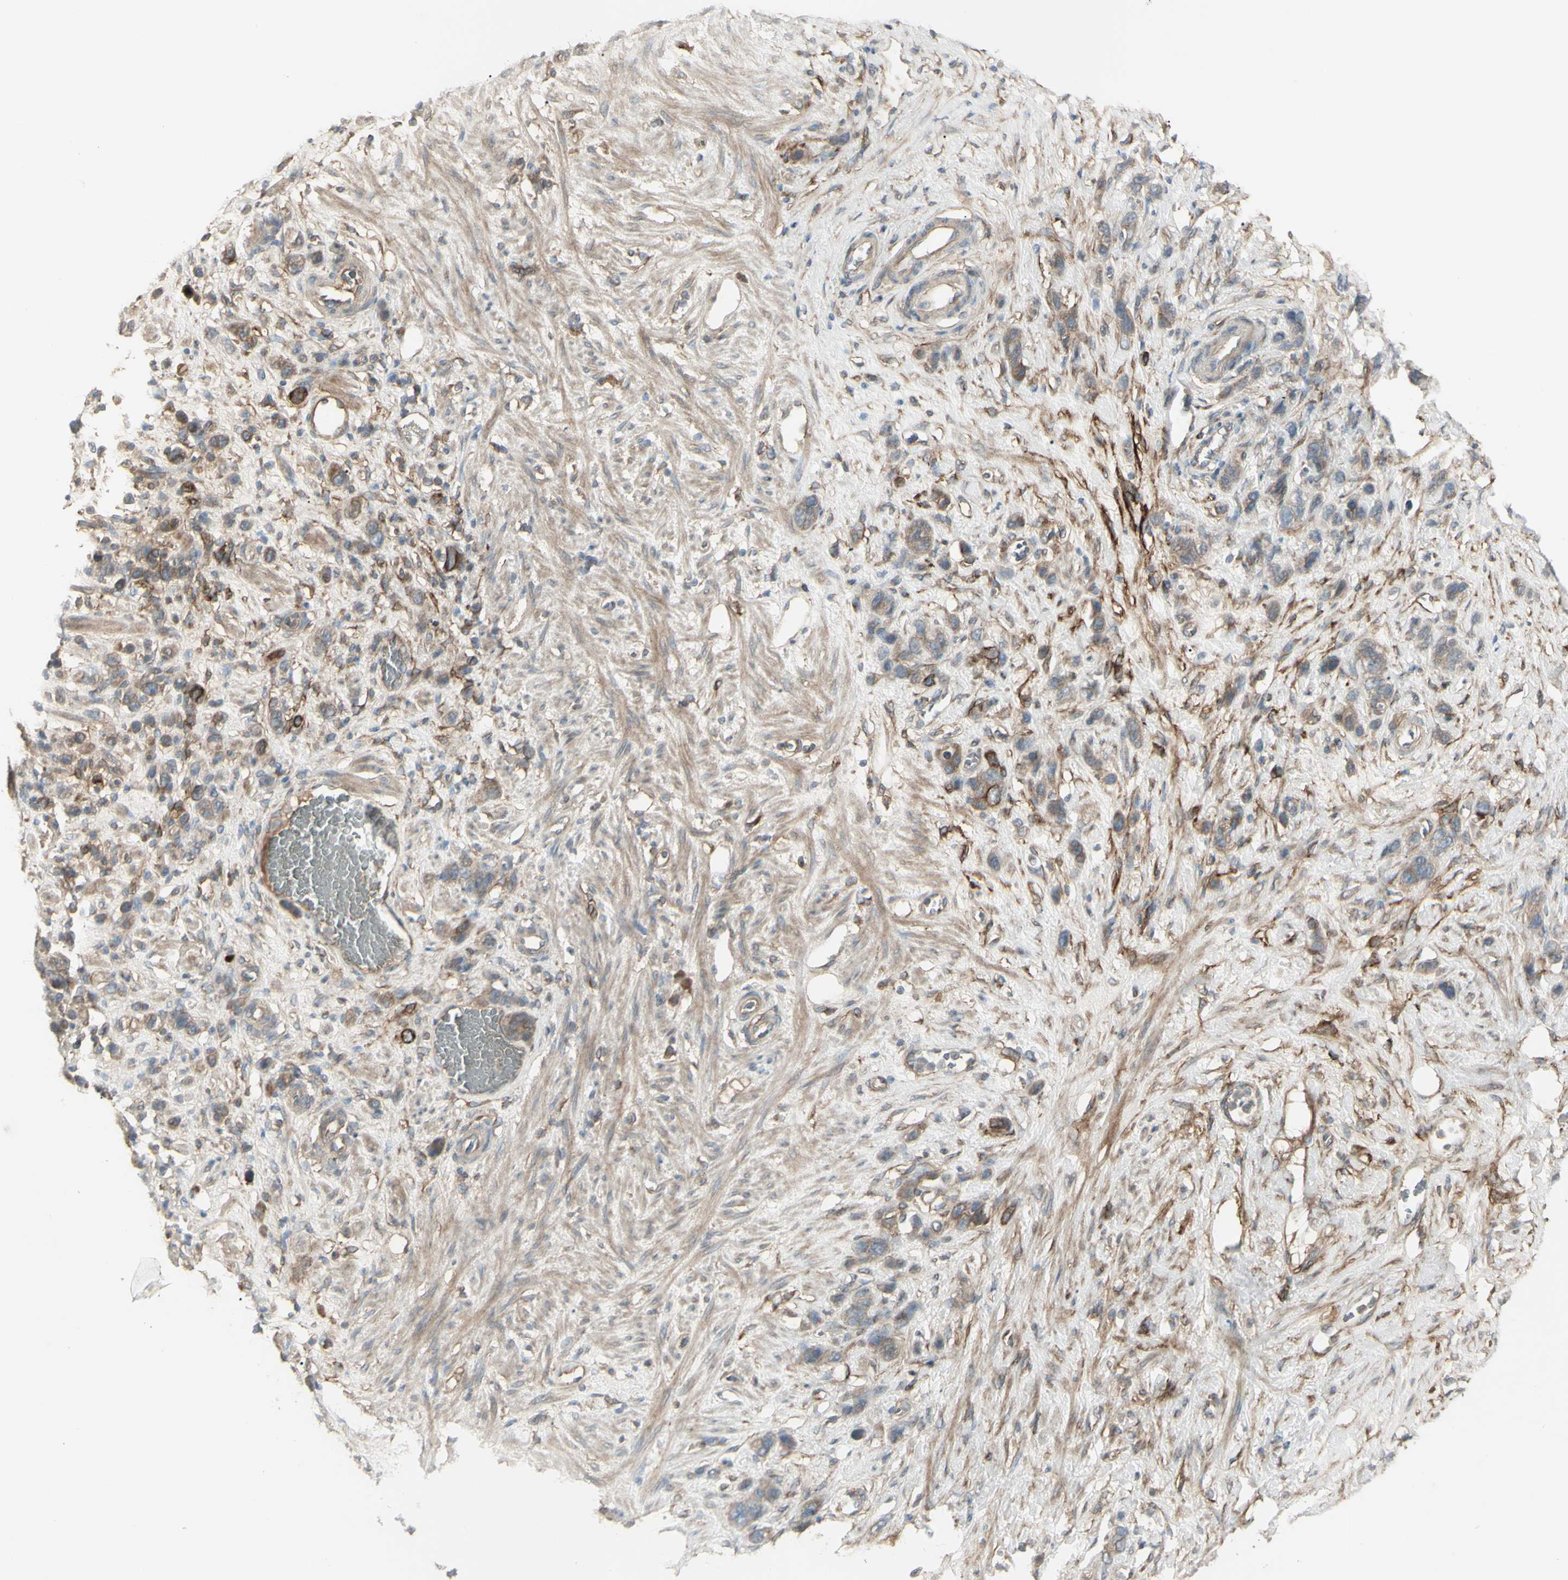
{"staining": {"intensity": "weak", "quantity": "25%-75%", "location": "cytoplasmic/membranous"}, "tissue": "stomach cancer", "cell_type": "Tumor cells", "image_type": "cancer", "snomed": [{"axis": "morphology", "description": "Adenocarcinoma, NOS"}, {"axis": "morphology", "description": "Adenocarcinoma, High grade"}, {"axis": "topography", "description": "Stomach, upper"}, {"axis": "topography", "description": "Stomach, lower"}], "caption": "This is an image of immunohistochemistry staining of stomach cancer (high-grade adenocarcinoma), which shows weak staining in the cytoplasmic/membranous of tumor cells.", "gene": "CD276", "patient": {"sex": "female", "age": 65}}